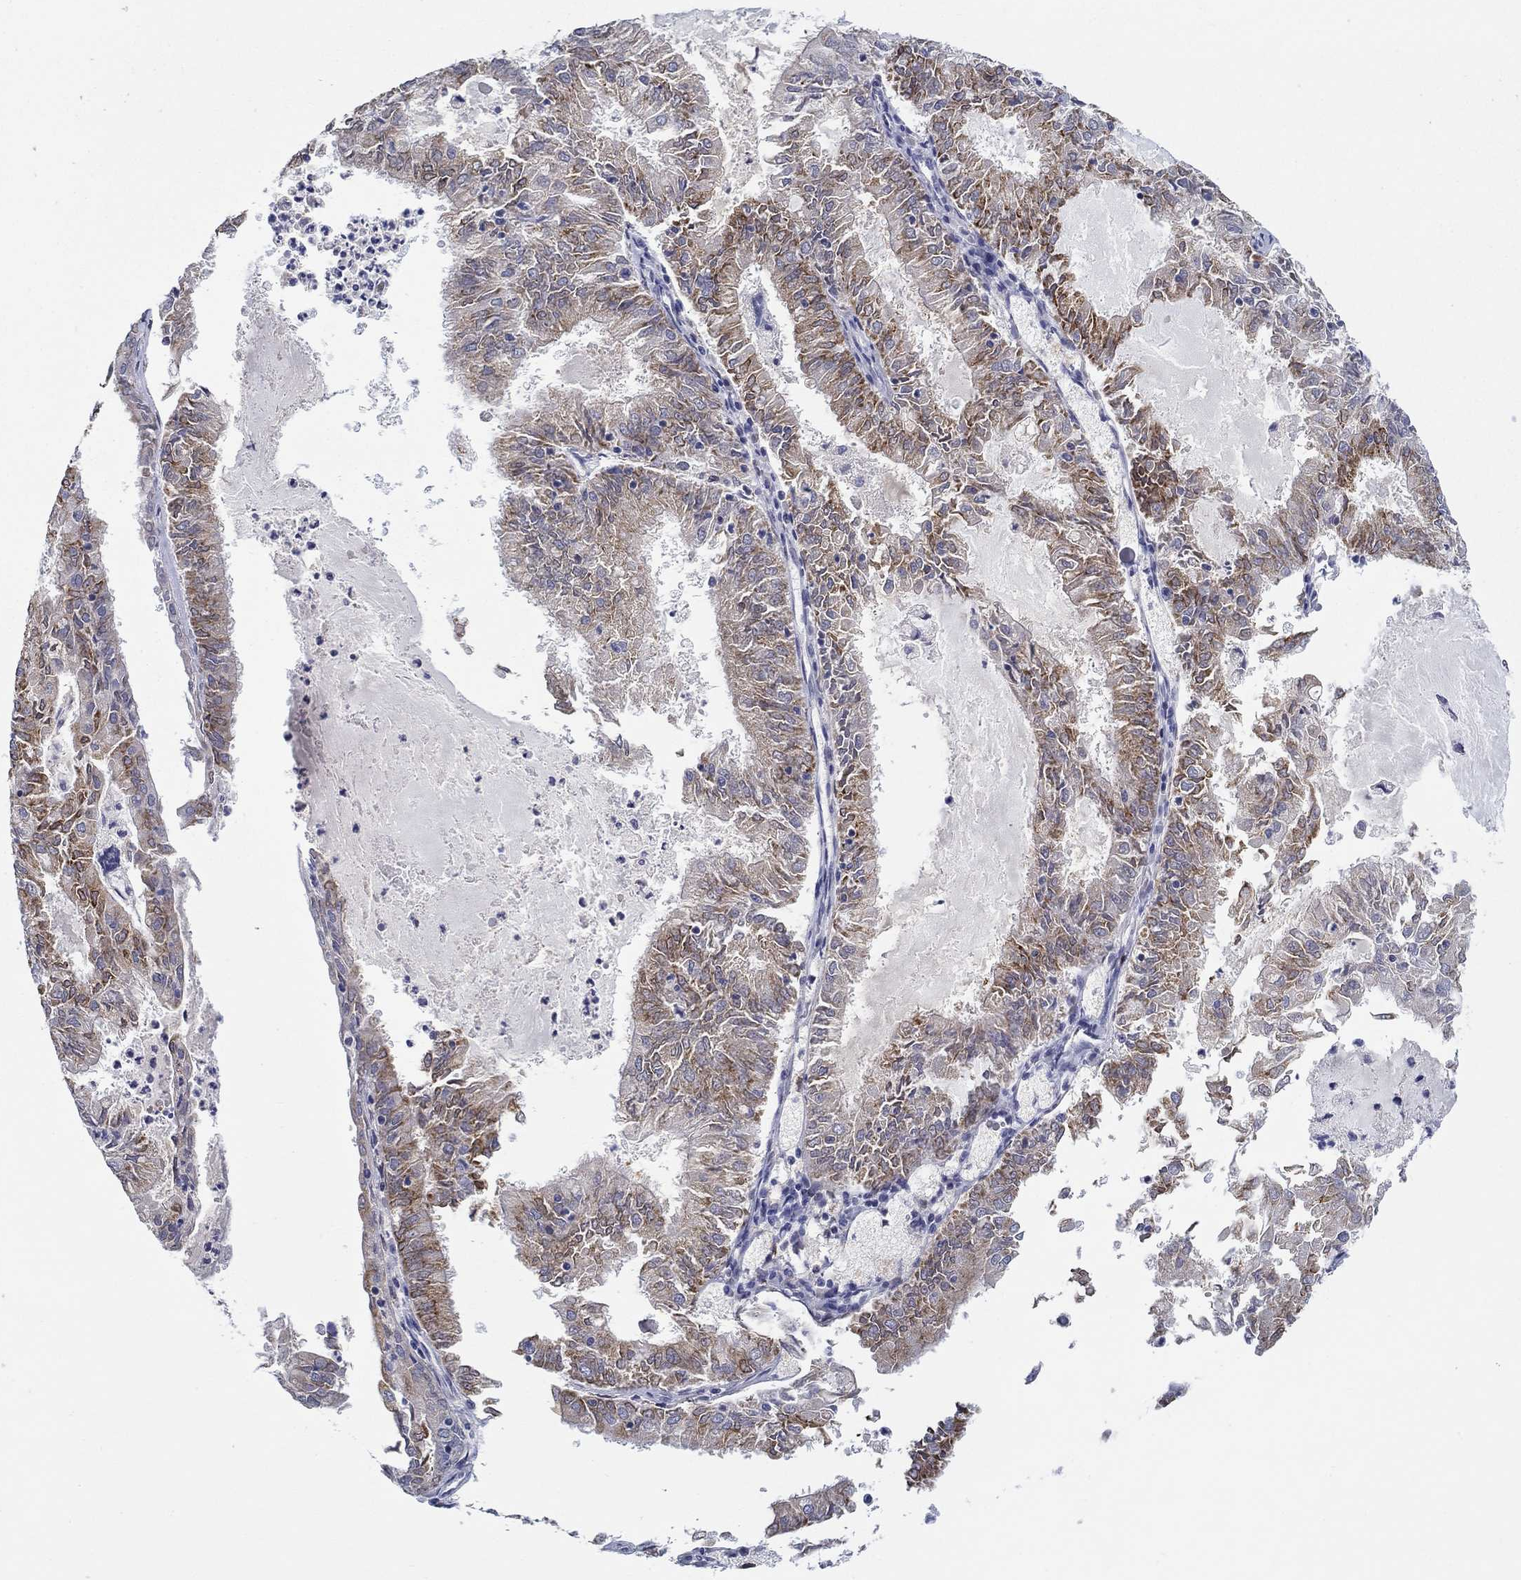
{"staining": {"intensity": "strong", "quantity": "25%-75%", "location": "cytoplasmic/membranous"}, "tissue": "endometrial cancer", "cell_type": "Tumor cells", "image_type": "cancer", "snomed": [{"axis": "morphology", "description": "Adenocarcinoma, NOS"}, {"axis": "topography", "description": "Endometrium"}], "caption": "Protein expression analysis of human endometrial adenocarcinoma reveals strong cytoplasmic/membranous staining in about 25%-75% of tumor cells.", "gene": "ERMP1", "patient": {"sex": "female", "age": 57}}